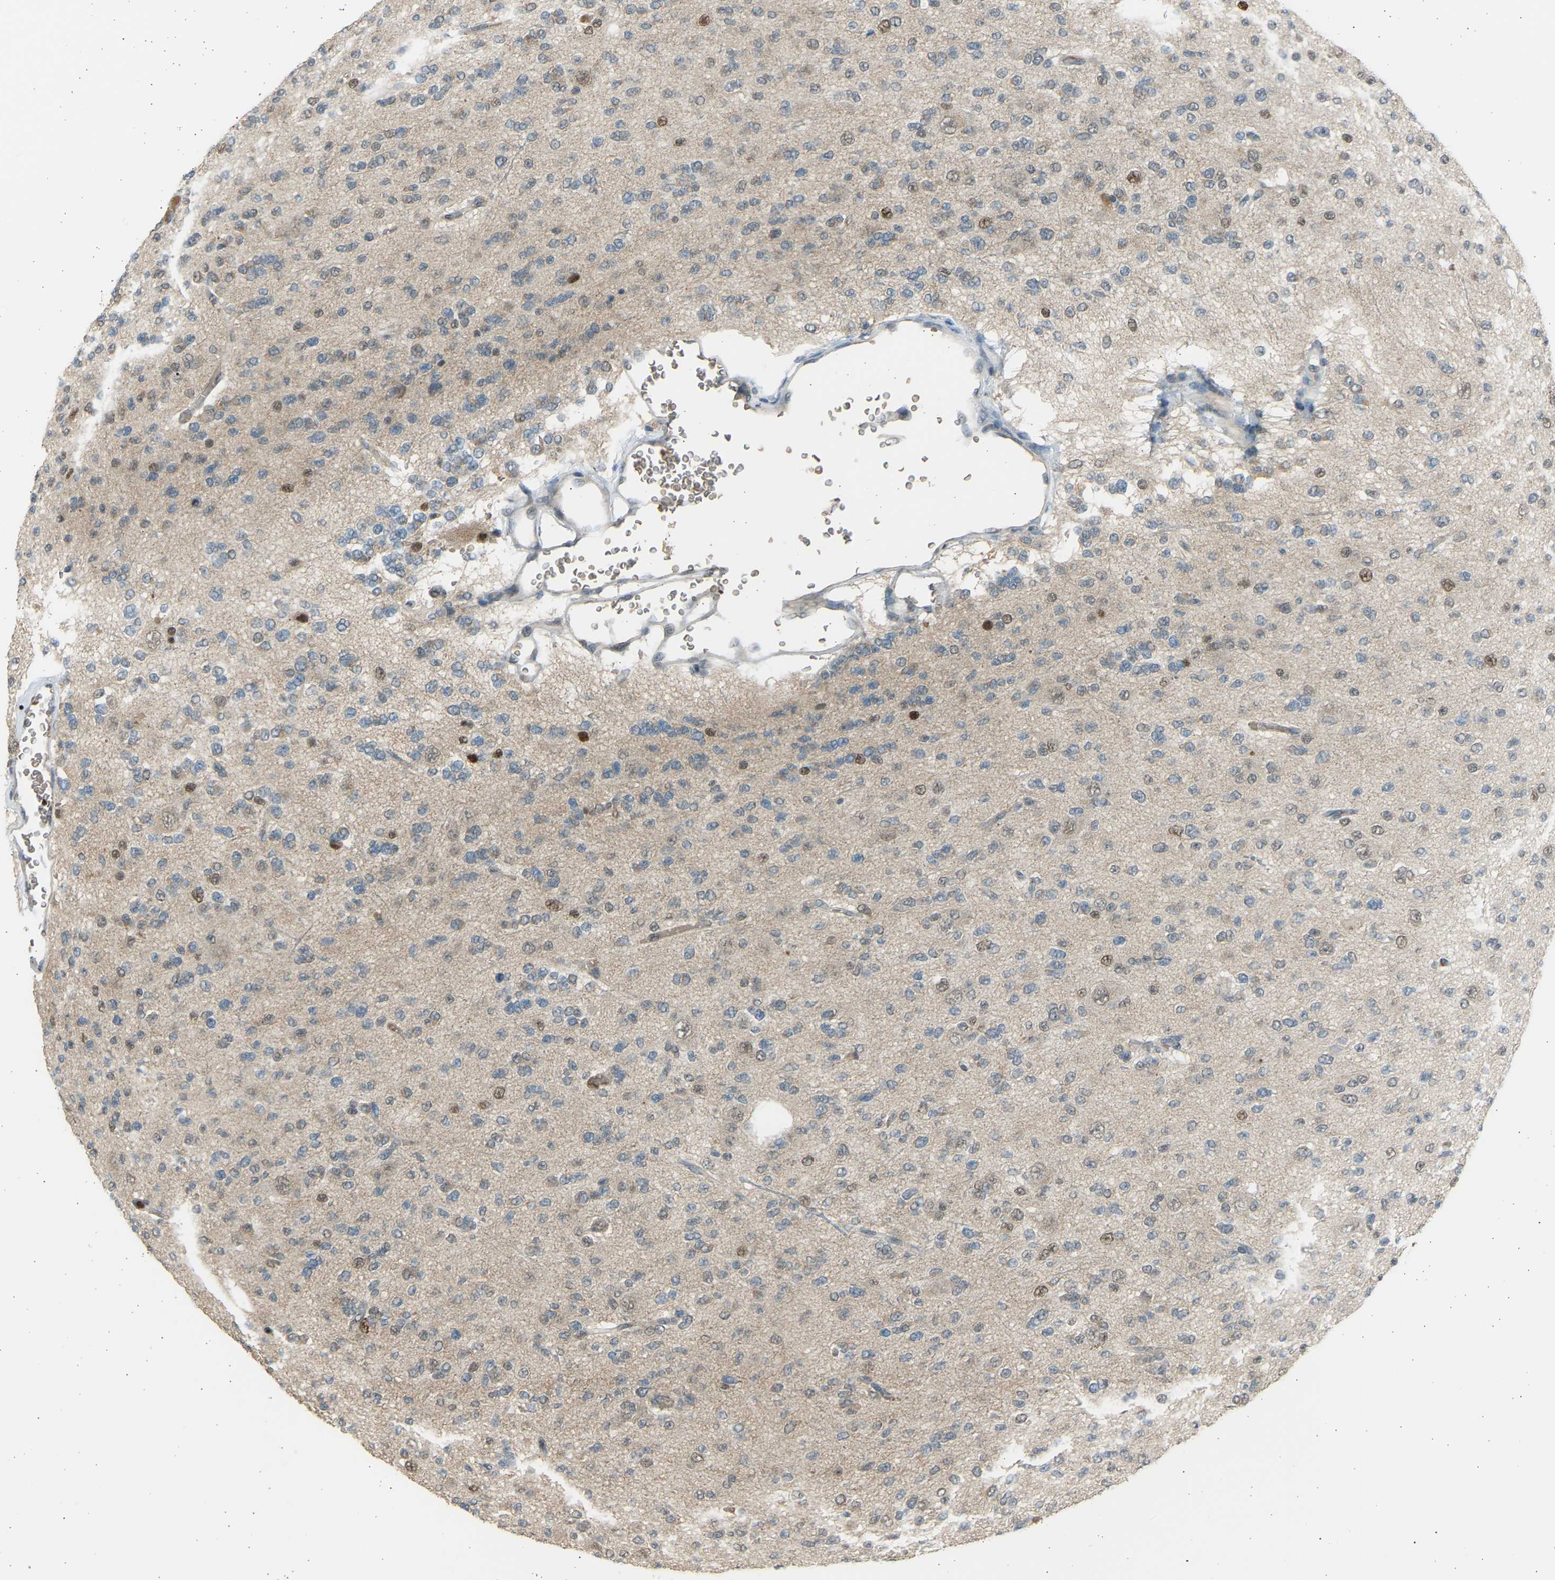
{"staining": {"intensity": "moderate", "quantity": "<25%", "location": "nuclear"}, "tissue": "glioma", "cell_type": "Tumor cells", "image_type": "cancer", "snomed": [{"axis": "morphology", "description": "Glioma, malignant, Low grade"}, {"axis": "topography", "description": "Brain"}], "caption": "Tumor cells show low levels of moderate nuclear staining in approximately <25% of cells in human glioma.", "gene": "BIRC2", "patient": {"sex": "male", "age": 38}}